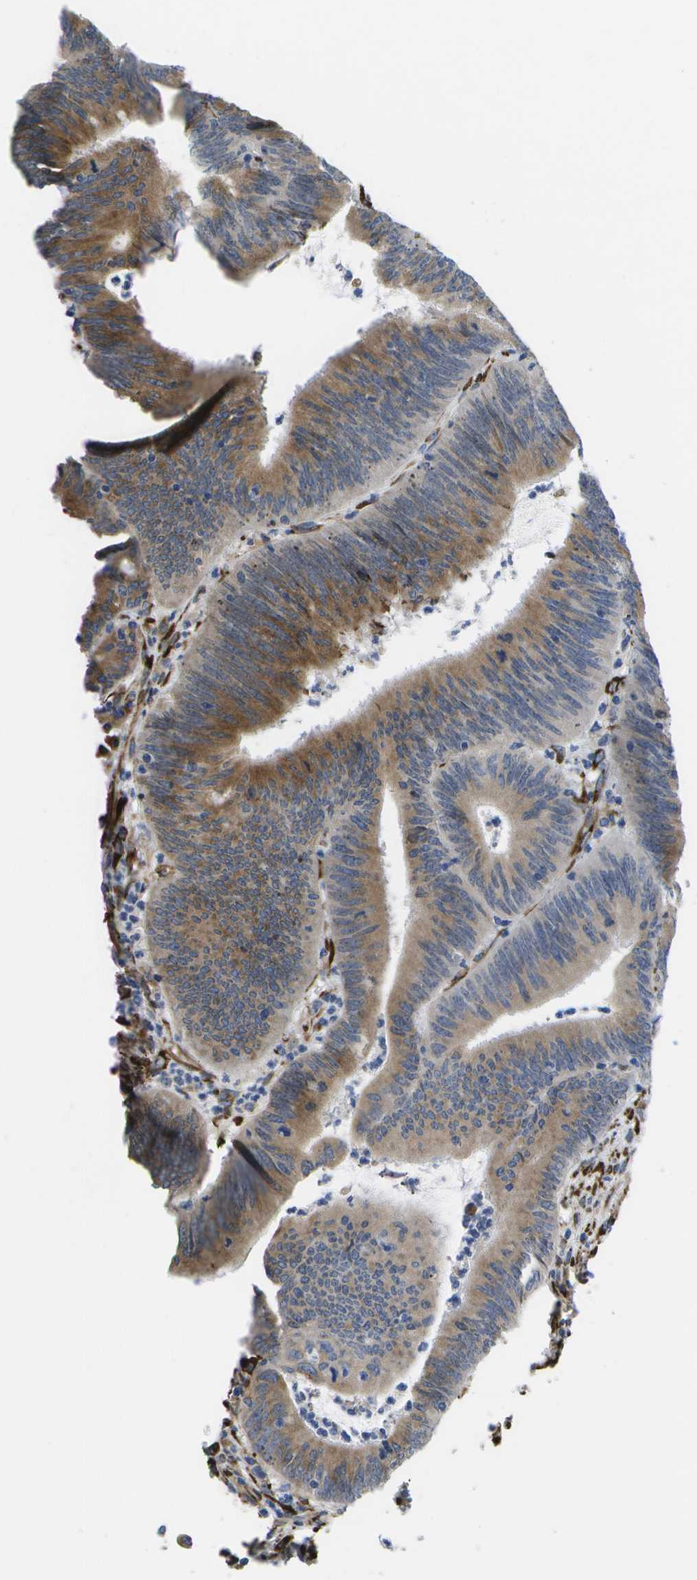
{"staining": {"intensity": "moderate", "quantity": ">75%", "location": "cytoplasmic/membranous"}, "tissue": "colorectal cancer", "cell_type": "Tumor cells", "image_type": "cancer", "snomed": [{"axis": "morphology", "description": "Normal tissue, NOS"}, {"axis": "morphology", "description": "Adenocarcinoma, NOS"}, {"axis": "topography", "description": "Rectum"}], "caption": "Colorectal adenocarcinoma stained with a brown dye exhibits moderate cytoplasmic/membranous positive expression in approximately >75% of tumor cells.", "gene": "ZDHHC17", "patient": {"sex": "female", "age": 66}}